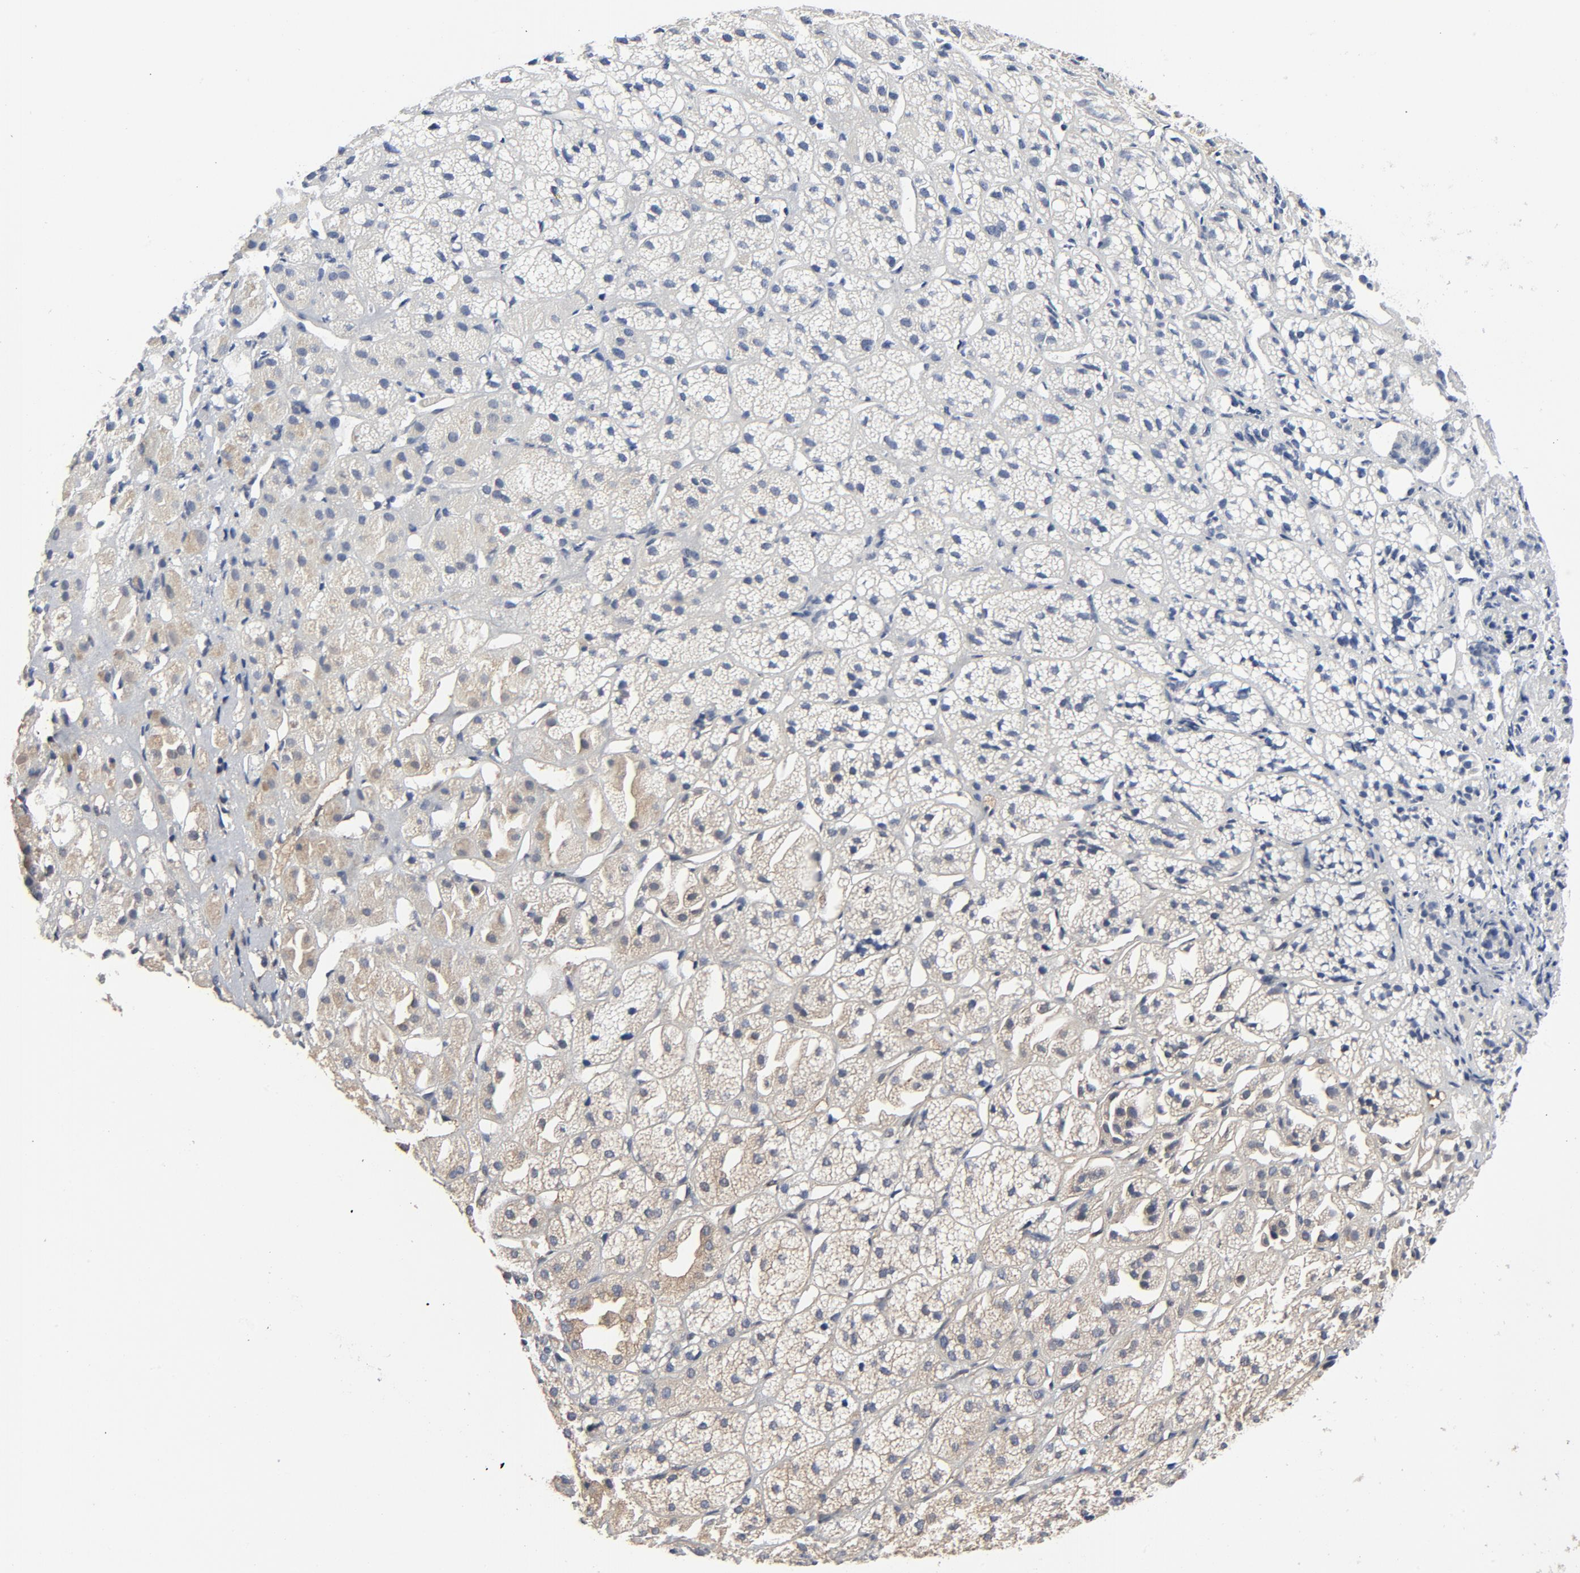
{"staining": {"intensity": "moderate", "quantity": ">75%", "location": "cytoplasmic/membranous"}, "tissue": "adrenal gland", "cell_type": "Glandular cells", "image_type": "normal", "snomed": [{"axis": "morphology", "description": "Normal tissue, NOS"}, {"axis": "topography", "description": "Adrenal gland"}], "caption": "Adrenal gland stained with a brown dye exhibits moderate cytoplasmic/membranous positive staining in about >75% of glandular cells.", "gene": "DYNLT3", "patient": {"sex": "female", "age": 71}}